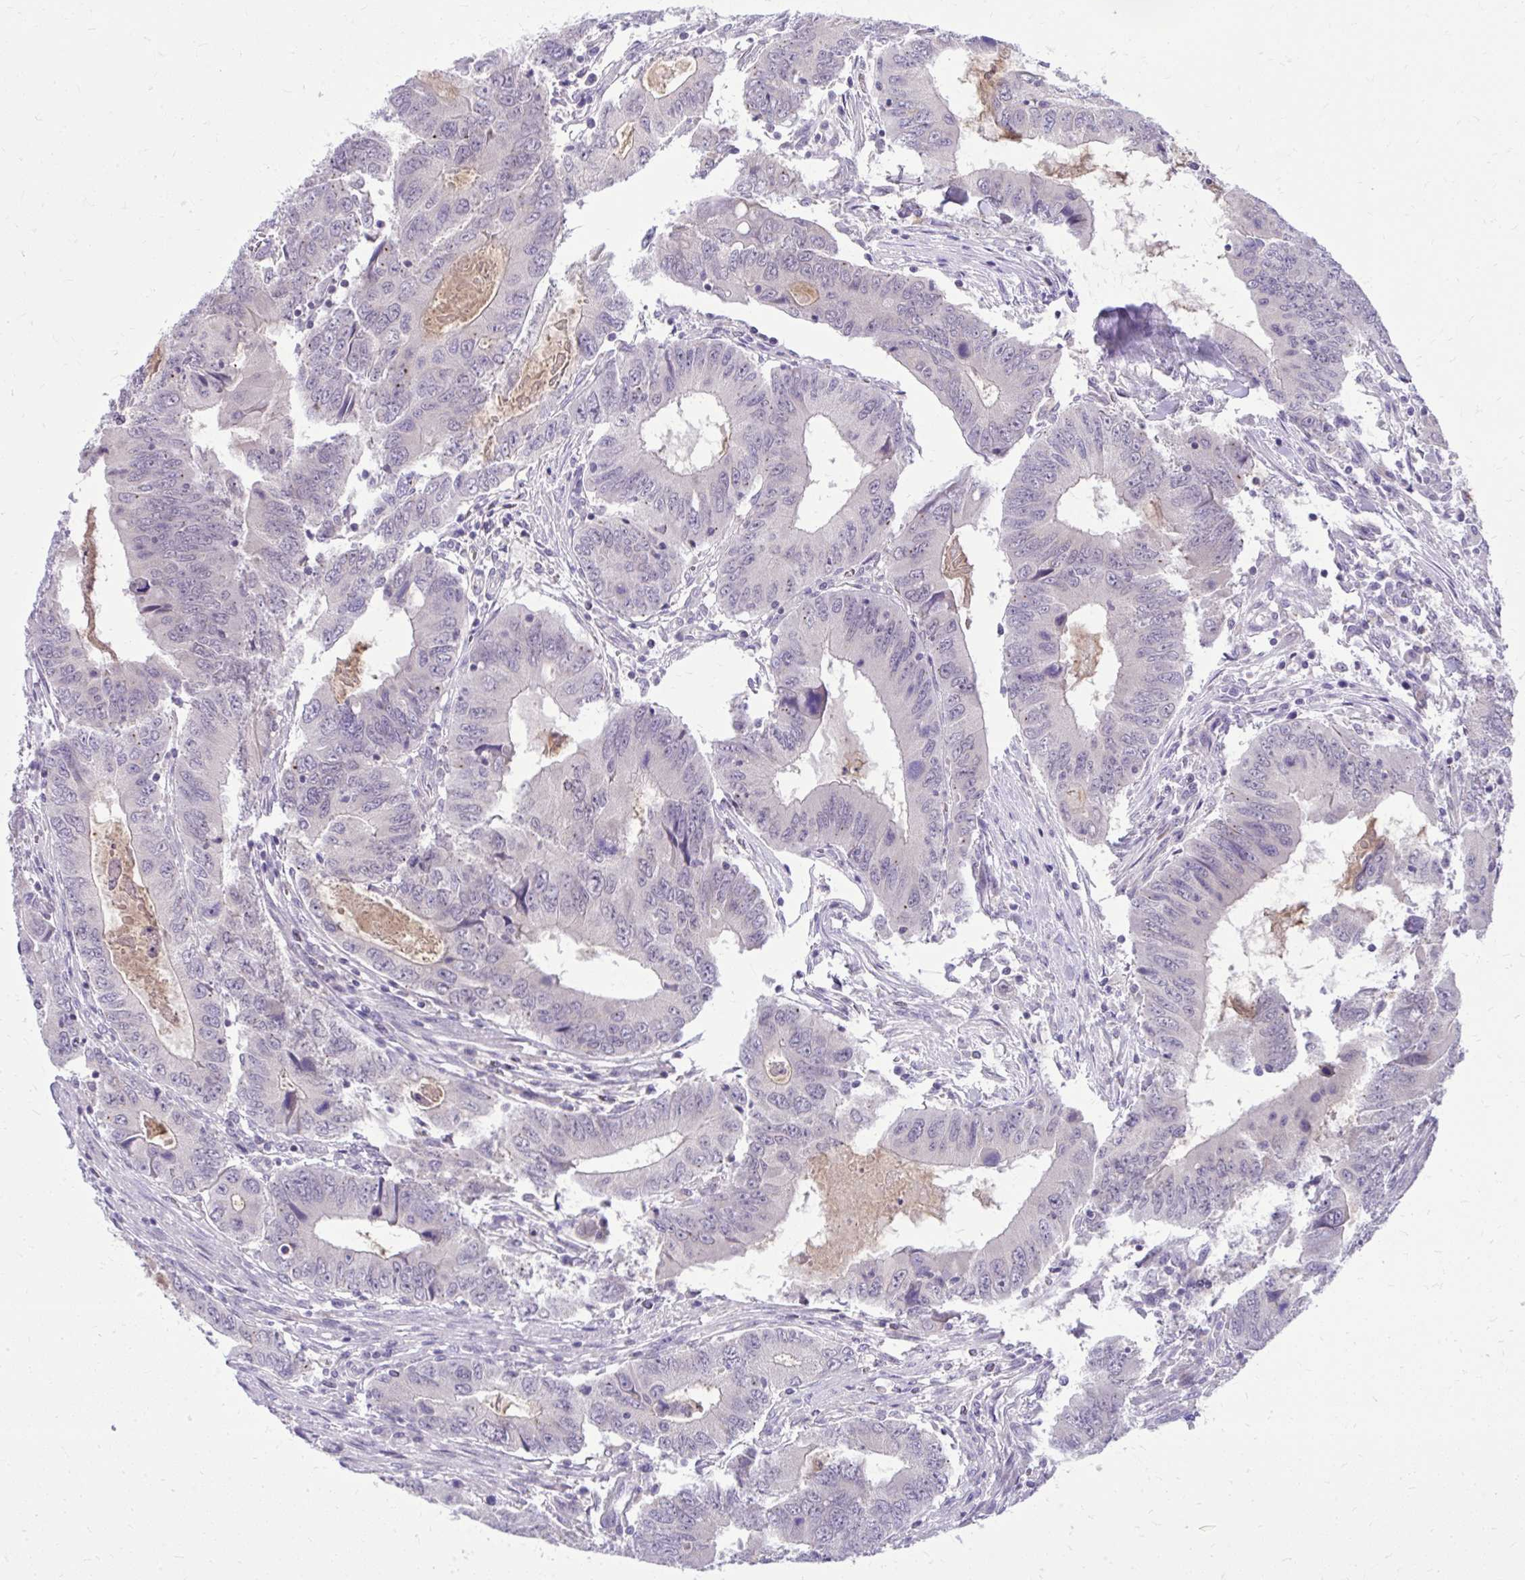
{"staining": {"intensity": "negative", "quantity": "none", "location": "none"}, "tissue": "colorectal cancer", "cell_type": "Tumor cells", "image_type": "cancer", "snomed": [{"axis": "morphology", "description": "Adenocarcinoma, NOS"}, {"axis": "topography", "description": "Colon"}], "caption": "This histopathology image is of colorectal cancer (adenocarcinoma) stained with immunohistochemistry to label a protein in brown with the nuclei are counter-stained blue. There is no expression in tumor cells.", "gene": "DPY19L1", "patient": {"sex": "male", "age": 53}}